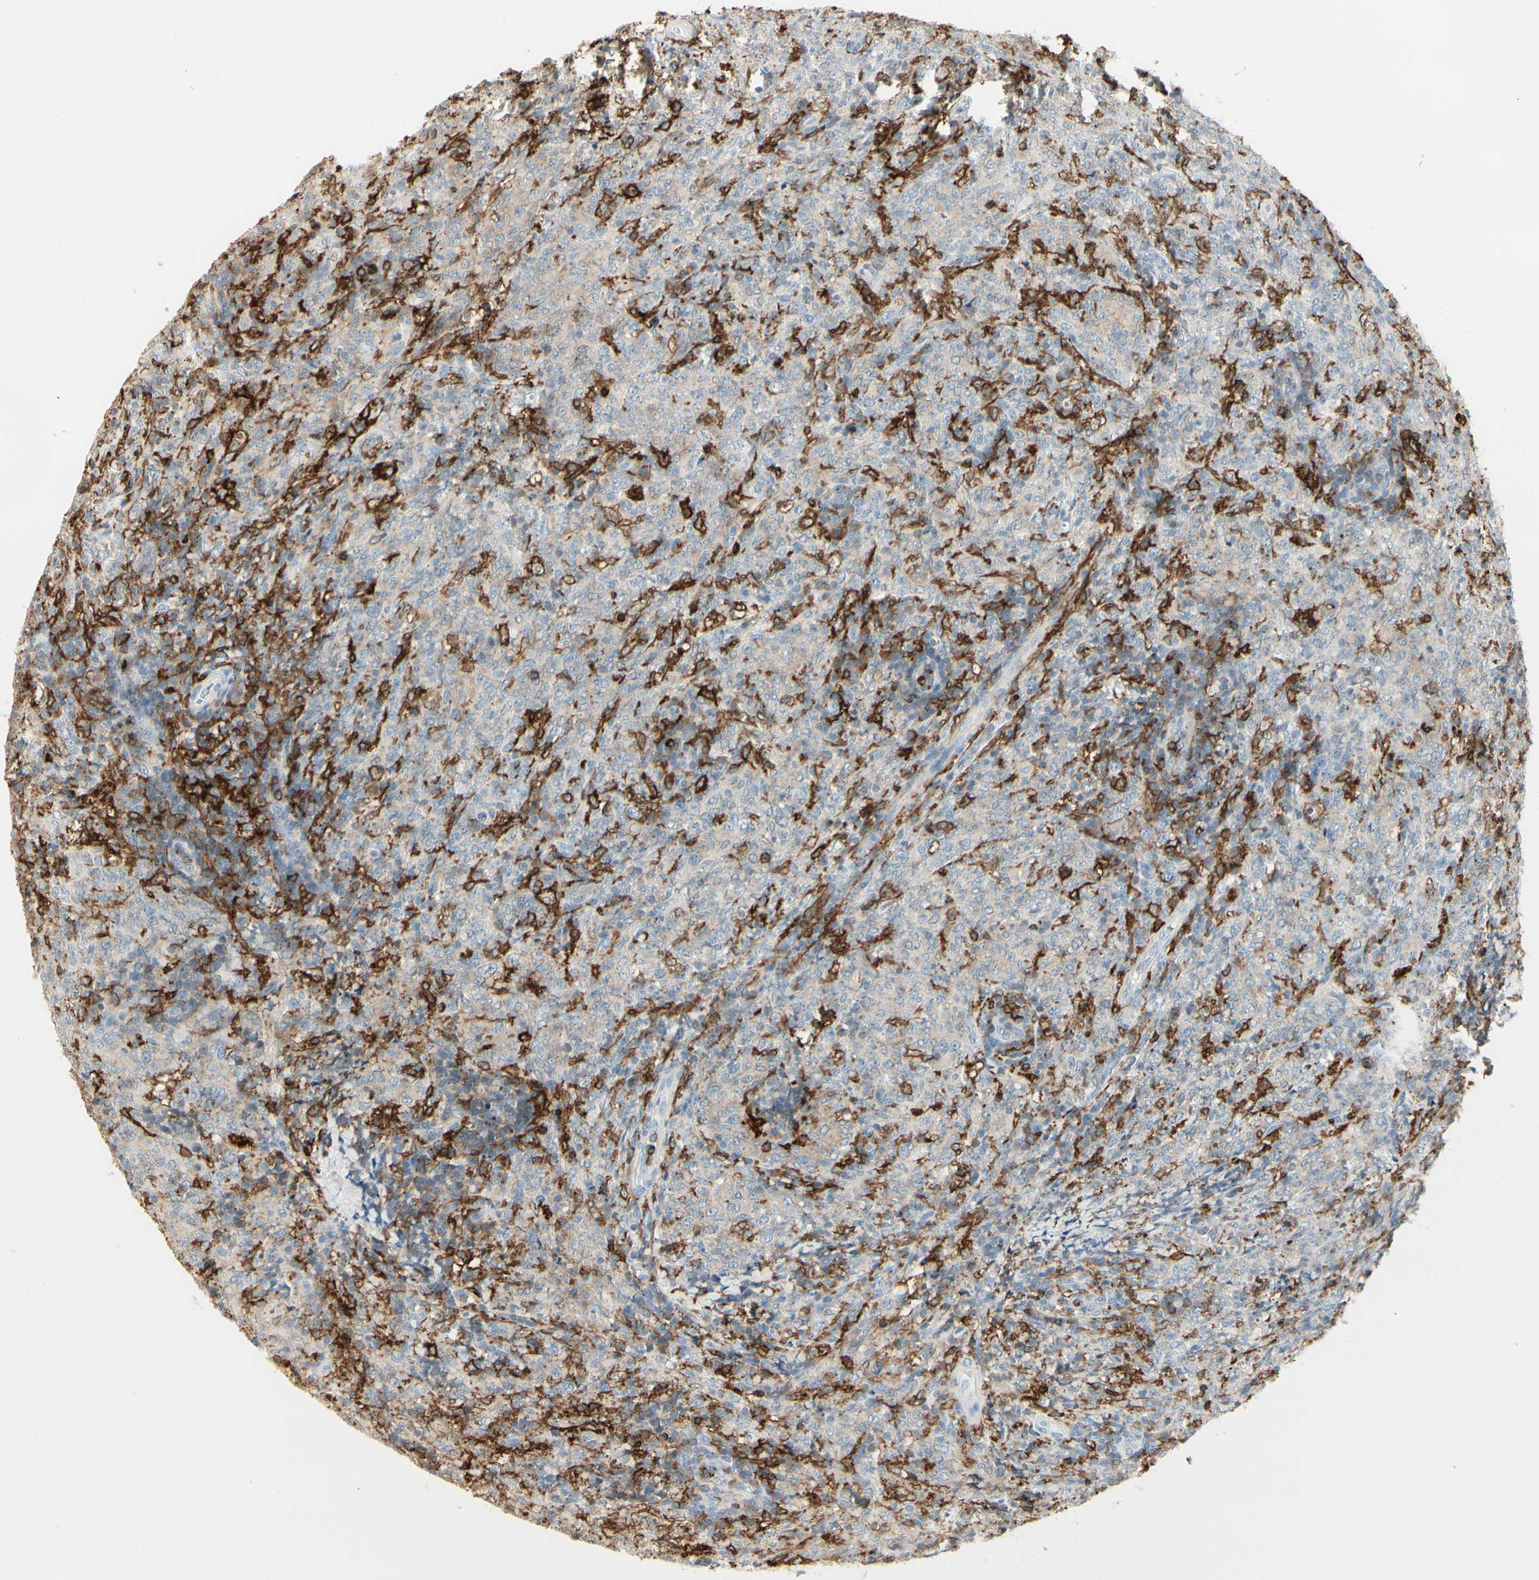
{"staining": {"intensity": "negative", "quantity": "none", "location": "none"}, "tissue": "lymphoma", "cell_type": "Tumor cells", "image_type": "cancer", "snomed": [{"axis": "morphology", "description": "Malignant lymphoma, non-Hodgkin's type, High grade"}, {"axis": "topography", "description": "Tonsil"}], "caption": "A photomicrograph of human lymphoma is negative for staining in tumor cells.", "gene": "ITGB2", "patient": {"sex": "female", "age": 36}}